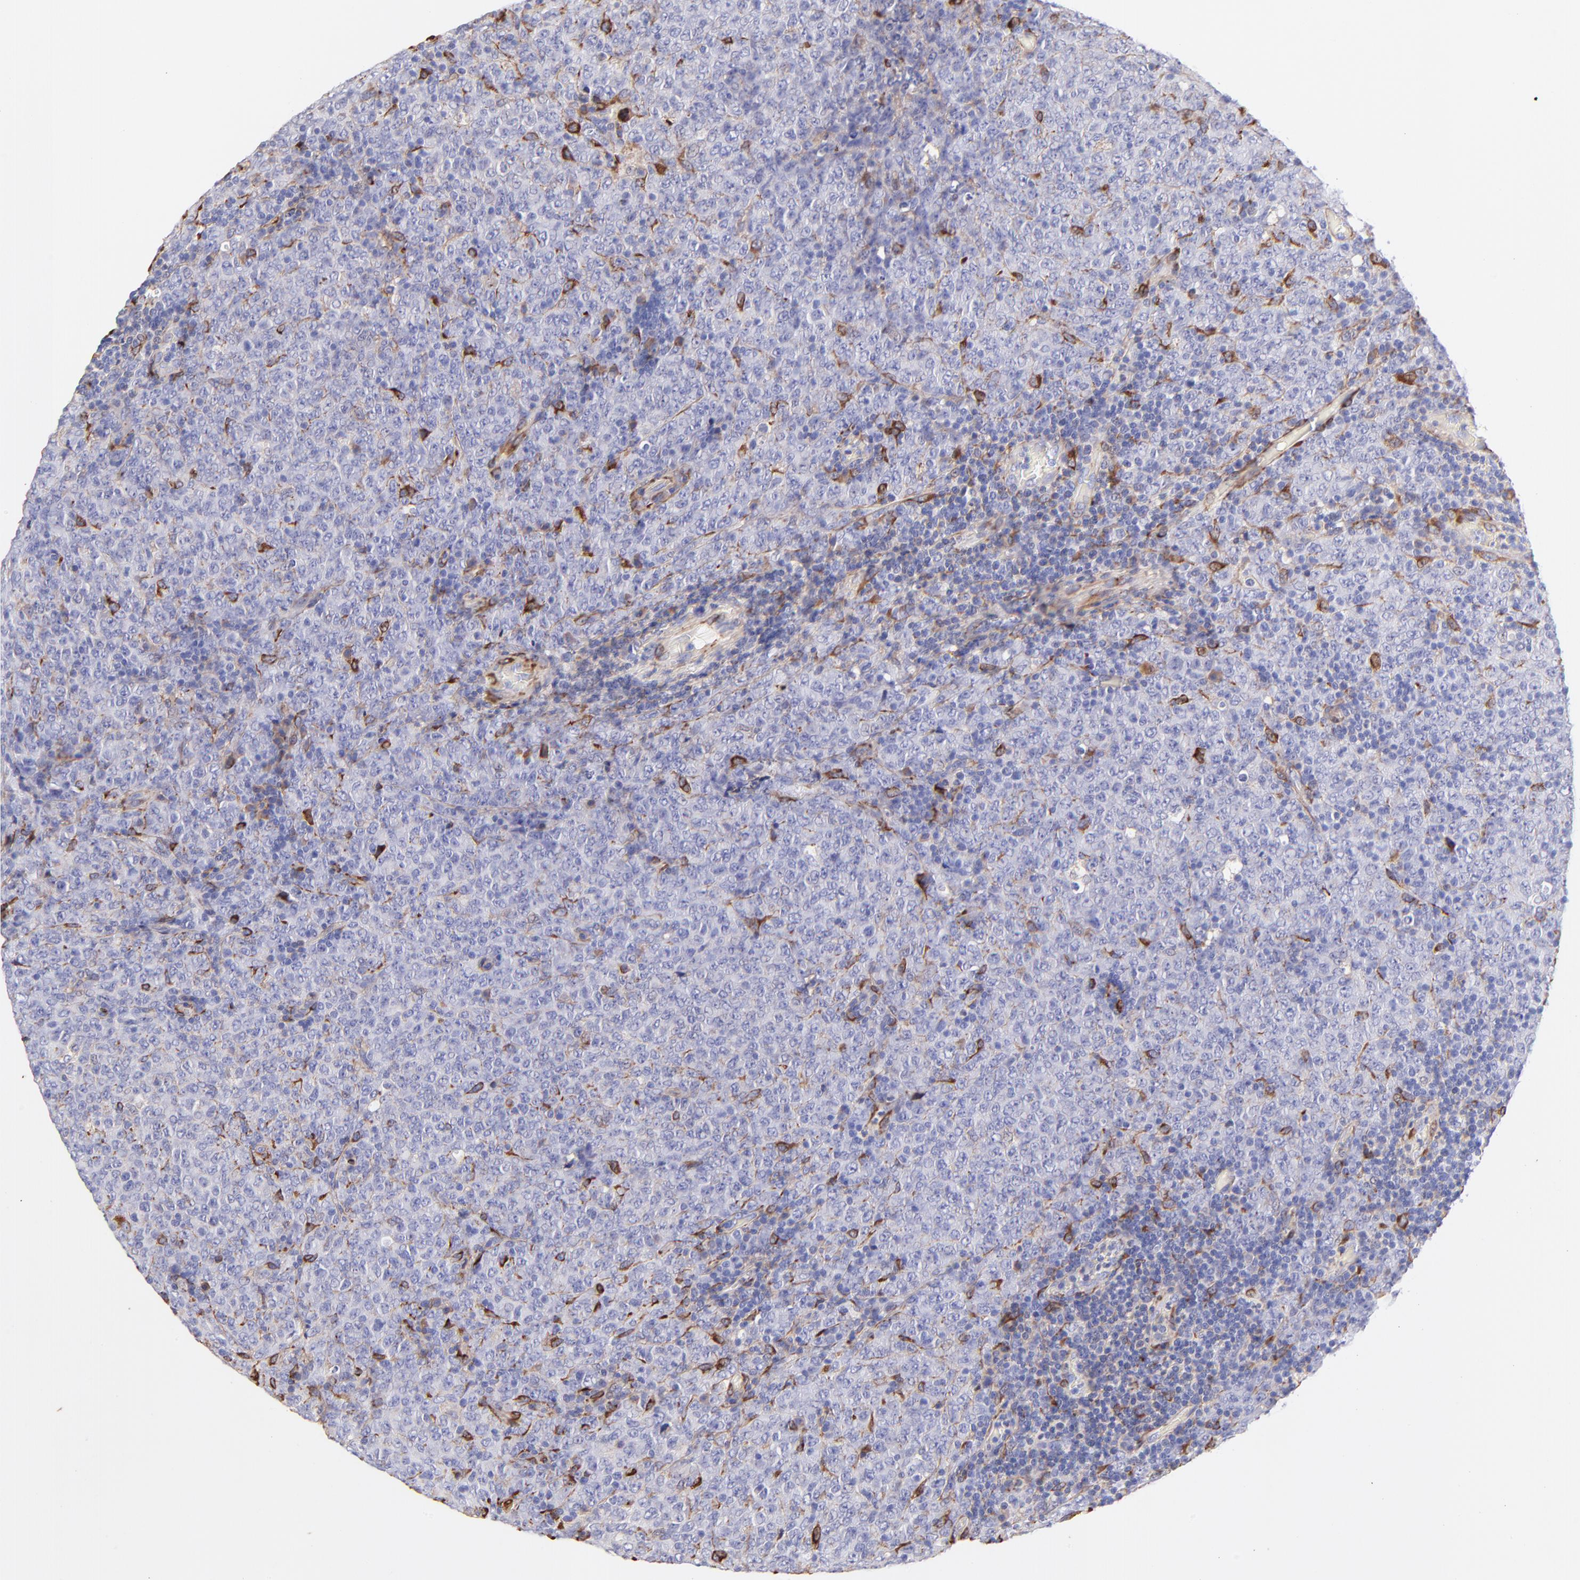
{"staining": {"intensity": "negative", "quantity": "none", "location": "none"}, "tissue": "lymphoma", "cell_type": "Tumor cells", "image_type": "cancer", "snomed": [{"axis": "morphology", "description": "Malignant lymphoma, non-Hodgkin's type, High grade"}, {"axis": "topography", "description": "Tonsil"}], "caption": "Immunohistochemistry of human high-grade malignant lymphoma, non-Hodgkin's type reveals no staining in tumor cells. (Stains: DAB (3,3'-diaminobenzidine) immunohistochemistry with hematoxylin counter stain, Microscopy: brightfield microscopy at high magnification).", "gene": "BGN", "patient": {"sex": "female", "age": 36}}